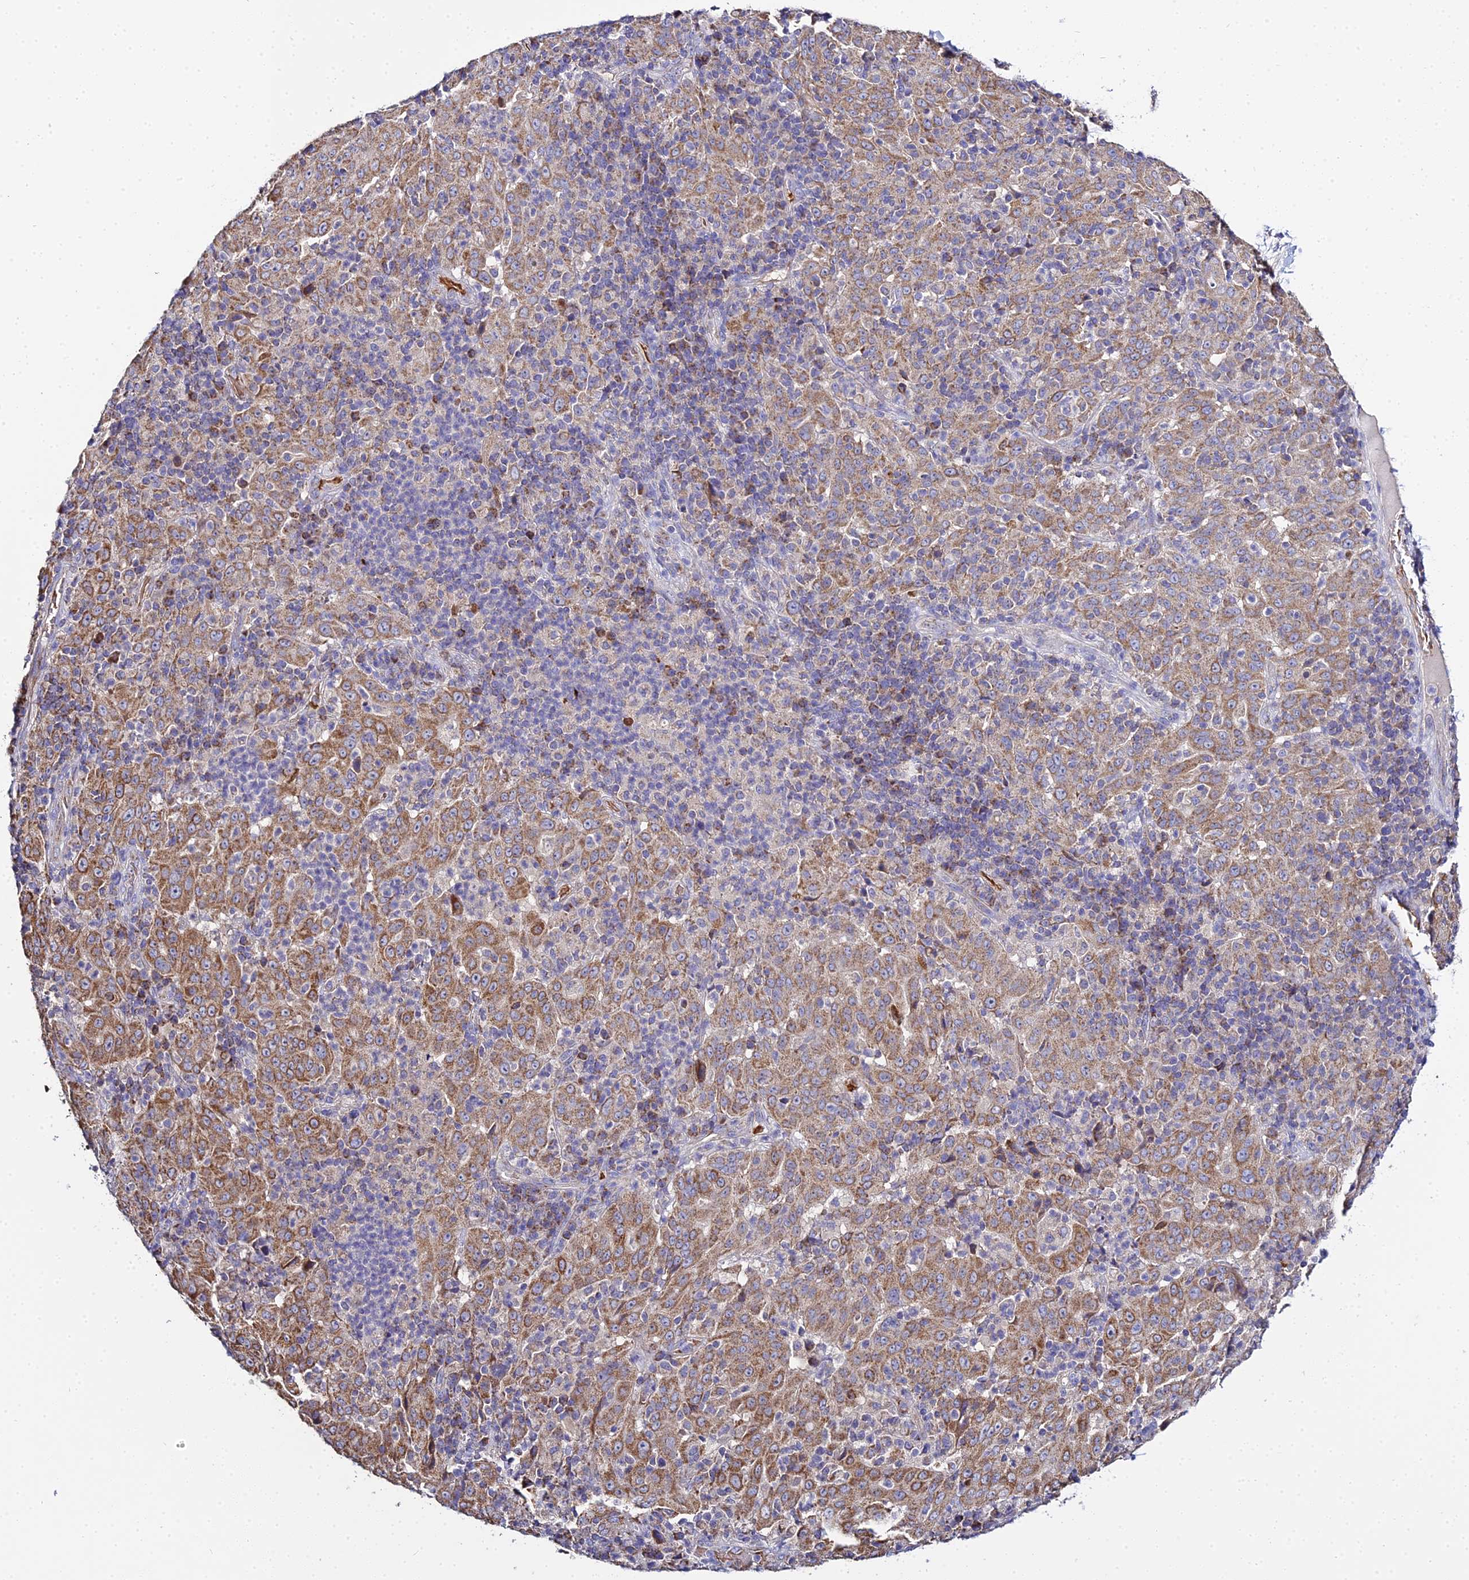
{"staining": {"intensity": "moderate", "quantity": ">75%", "location": "cytoplasmic/membranous"}, "tissue": "pancreatic cancer", "cell_type": "Tumor cells", "image_type": "cancer", "snomed": [{"axis": "morphology", "description": "Adenocarcinoma, NOS"}, {"axis": "topography", "description": "Pancreas"}], "caption": "Protein positivity by immunohistochemistry (IHC) reveals moderate cytoplasmic/membranous expression in about >75% of tumor cells in adenocarcinoma (pancreatic).", "gene": "TYW5", "patient": {"sex": "male", "age": 63}}